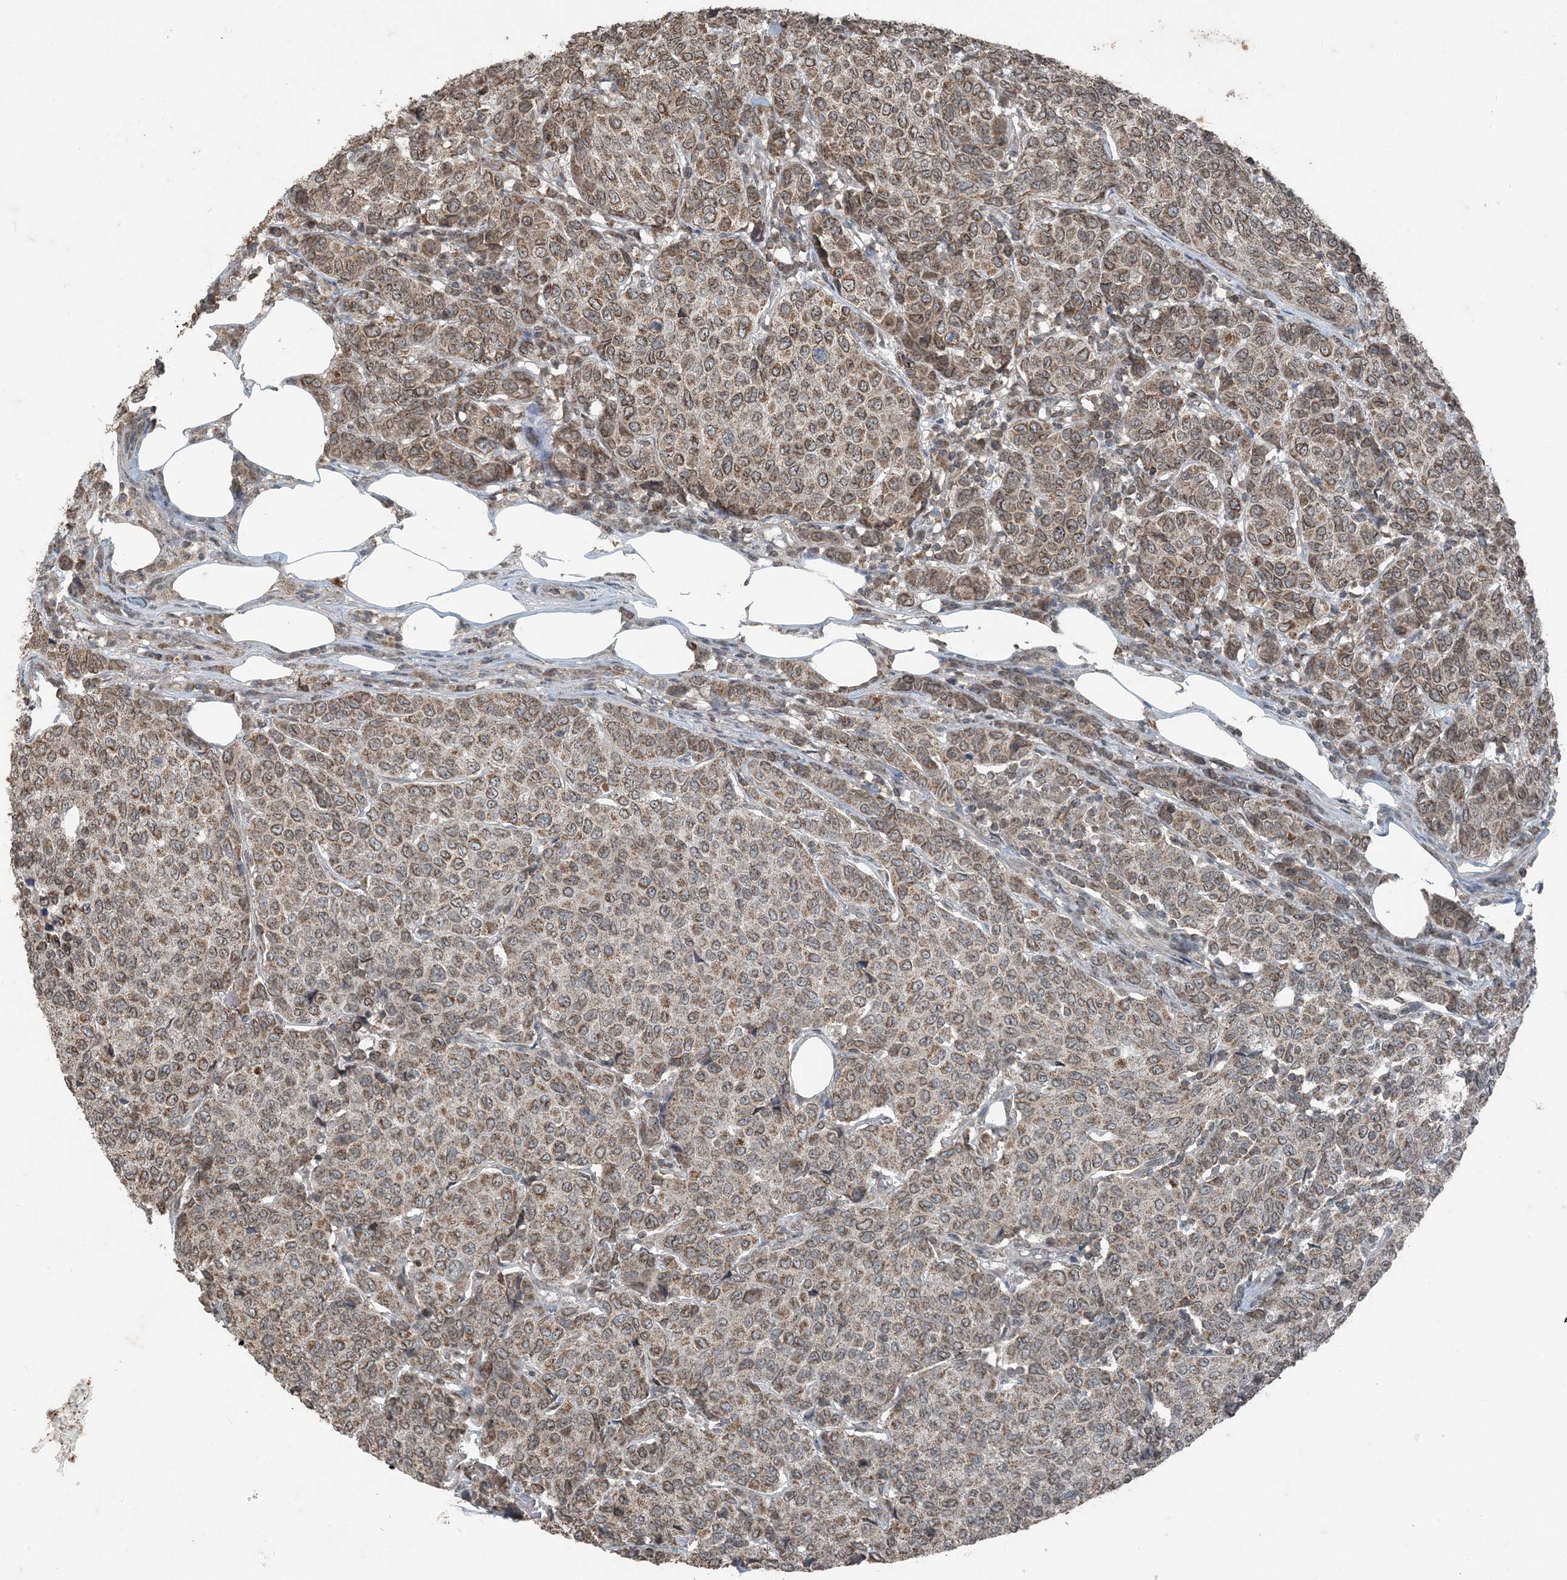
{"staining": {"intensity": "moderate", "quantity": ">75%", "location": "cytoplasmic/membranous,nuclear"}, "tissue": "breast cancer", "cell_type": "Tumor cells", "image_type": "cancer", "snomed": [{"axis": "morphology", "description": "Duct carcinoma"}, {"axis": "topography", "description": "Breast"}], "caption": "Protein expression analysis of human breast cancer reveals moderate cytoplasmic/membranous and nuclear expression in about >75% of tumor cells.", "gene": "GNL1", "patient": {"sex": "female", "age": 55}}